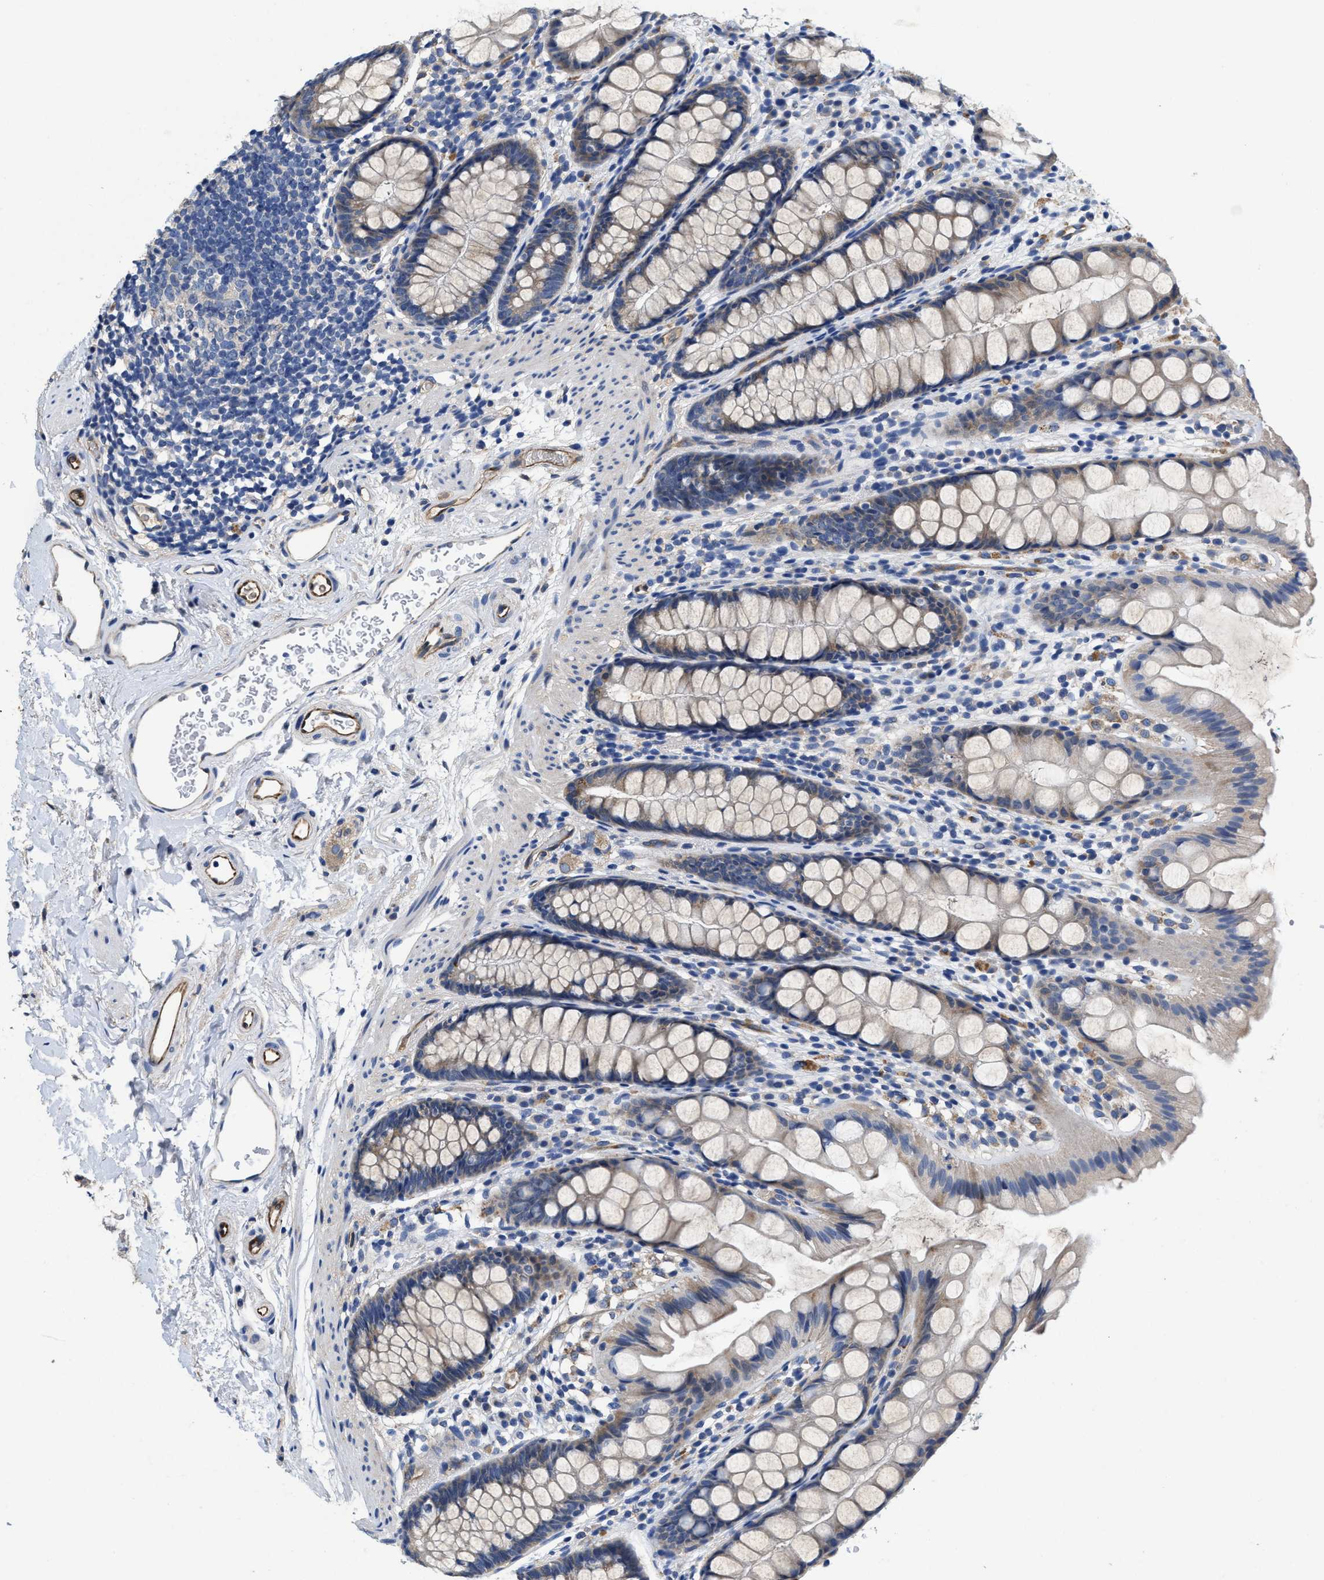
{"staining": {"intensity": "weak", "quantity": "25%-75%", "location": "cytoplasmic/membranous"}, "tissue": "rectum", "cell_type": "Glandular cells", "image_type": "normal", "snomed": [{"axis": "morphology", "description": "Normal tissue, NOS"}, {"axis": "topography", "description": "Rectum"}], "caption": "This image exhibits immunohistochemistry (IHC) staining of normal rectum, with low weak cytoplasmic/membranous staining in about 25%-75% of glandular cells.", "gene": "PEG10", "patient": {"sex": "female", "age": 65}}